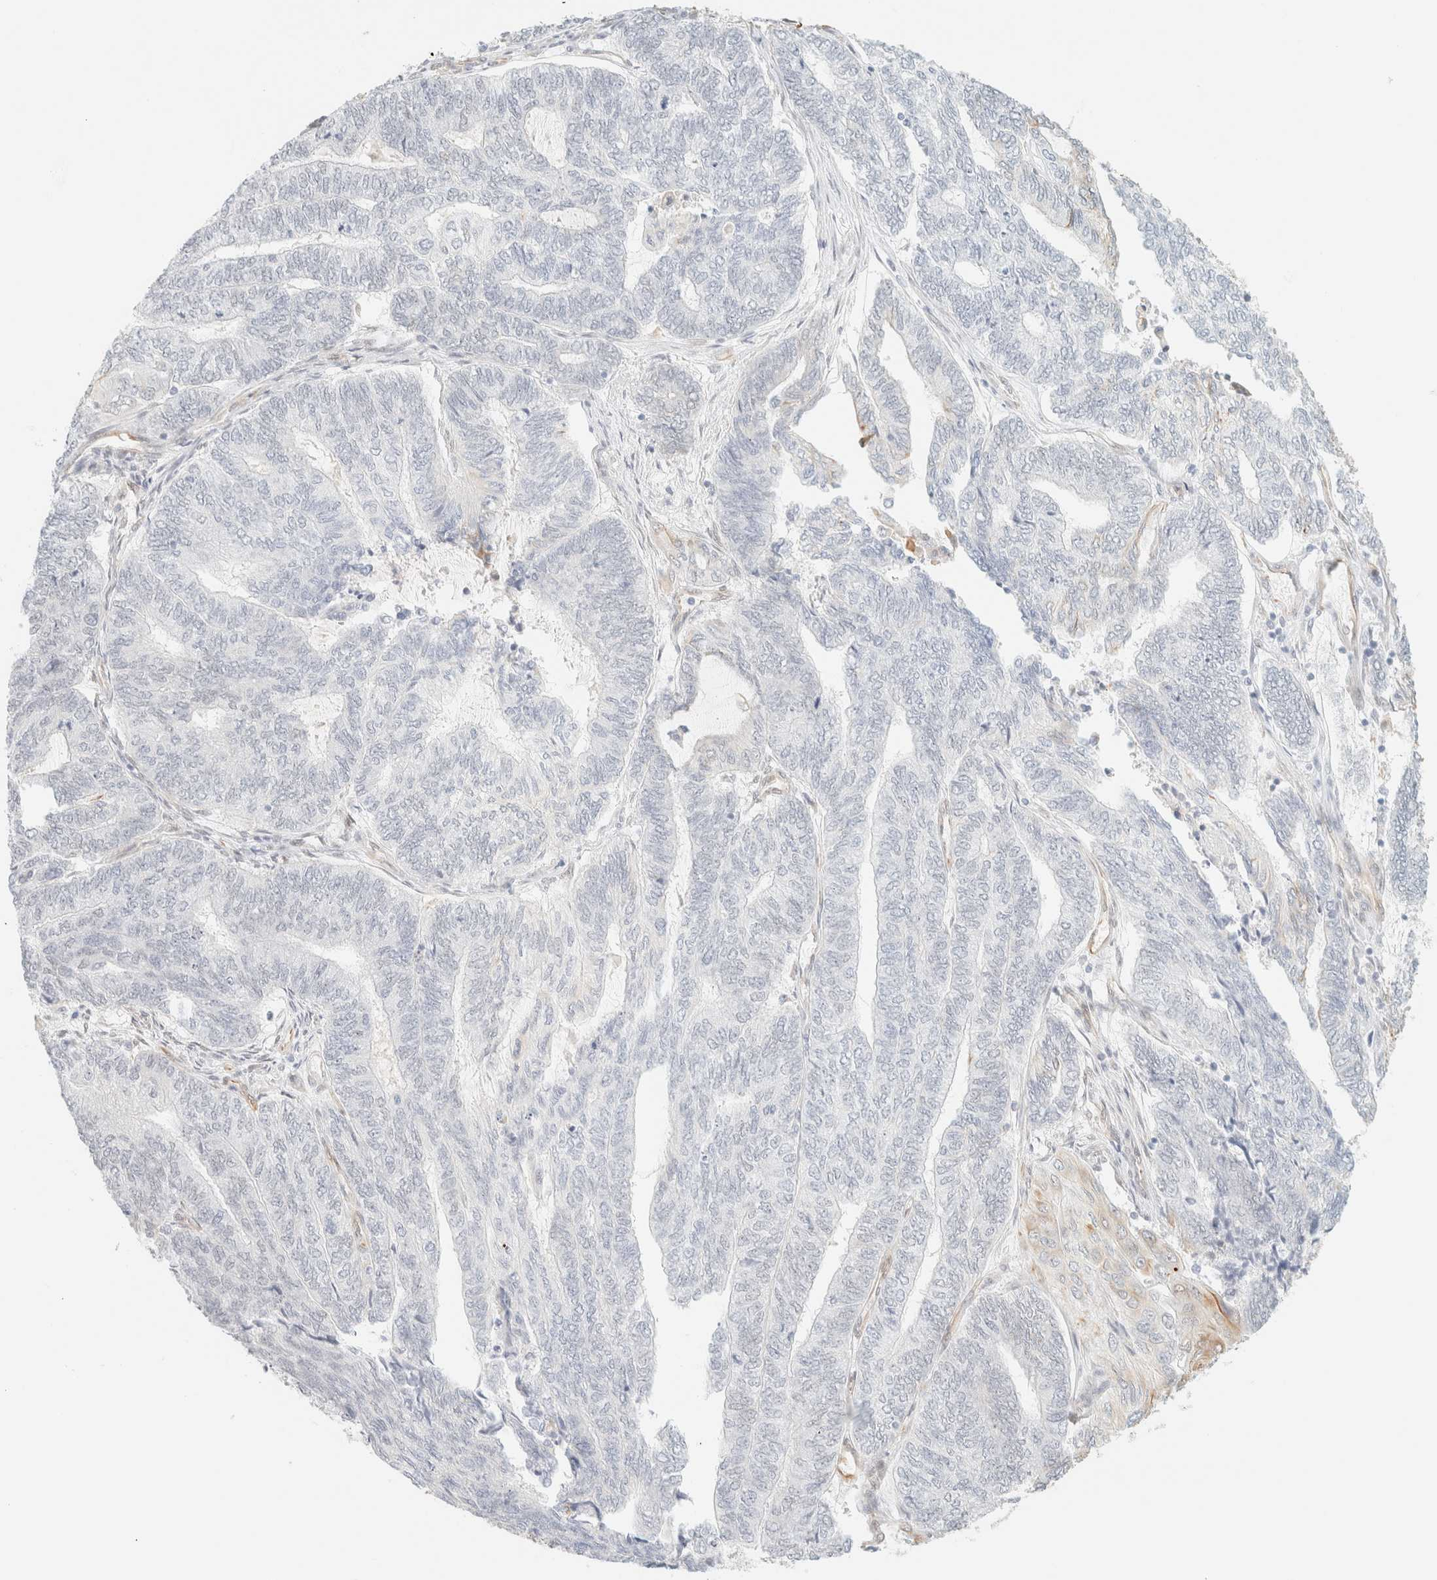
{"staining": {"intensity": "weak", "quantity": "<25%", "location": "nuclear"}, "tissue": "endometrial cancer", "cell_type": "Tumor cells", "image_type": "cancer", "snomed": [{"axis": "morphology", "description": "Adenocarcinoma, NOS"}, {"axis": "topography", "description": "Uterus"}, {"axis": "topography", "description": "Endometrium"}], "caption": "High magnification brightfield microscopy of endometrial cancer stained with DAB (brown) and counterstained with hematoxylin (blue): tumor cells show no significant expression. (Brightfield microscopy of DAB immunohistochemistry (IHC) at high magnification).", "gene": "ZSCAN18", "patient": {"sex": "female", "age": 70}}